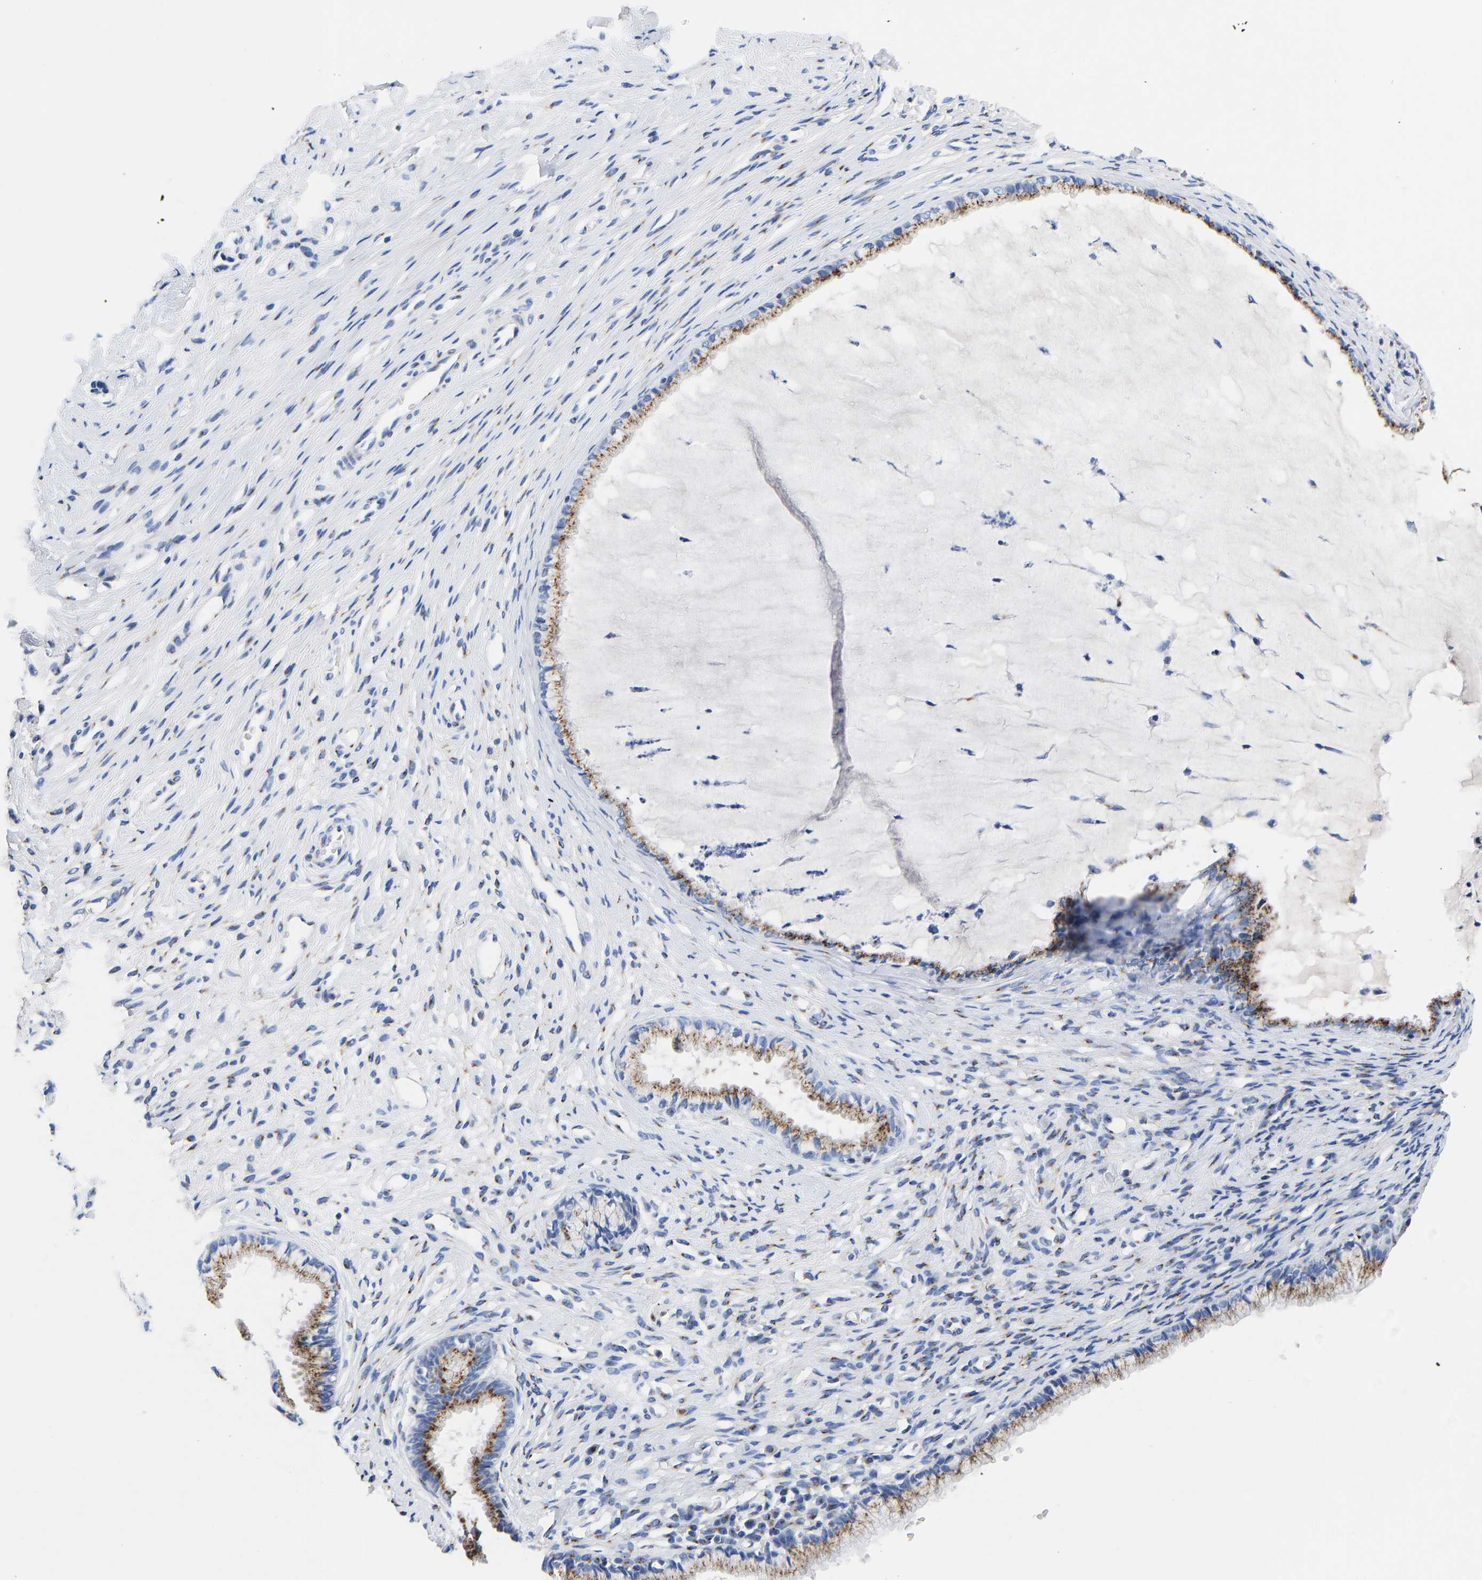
{"staining": {"intensity": "moderate", "quantity": ">75%", "location": "cytoplasmic/membranous"}, "tissue": "cervix", "cell_type": "Glandular cells", "image_type": "normal", "snomed": [{"axis": "morphology", "description": "Normal tissue, NOS"}, {"axis": "topography", "description": "Cervix"}], "caption": "Immunohistochemical staining of unremarkable human cervix exhibits medium levels of moderate cytoplasmic/membranous staining in approximately >75% of glandular cells. The staining is performed using DAB (3,3'-diaminobenzidine) brown chromogen to label protein expression. The nuclei are counter-stained blue using hematoxylin.", "gene": "TMEM87A", "patient": {"sex": "female", "age": 77}}